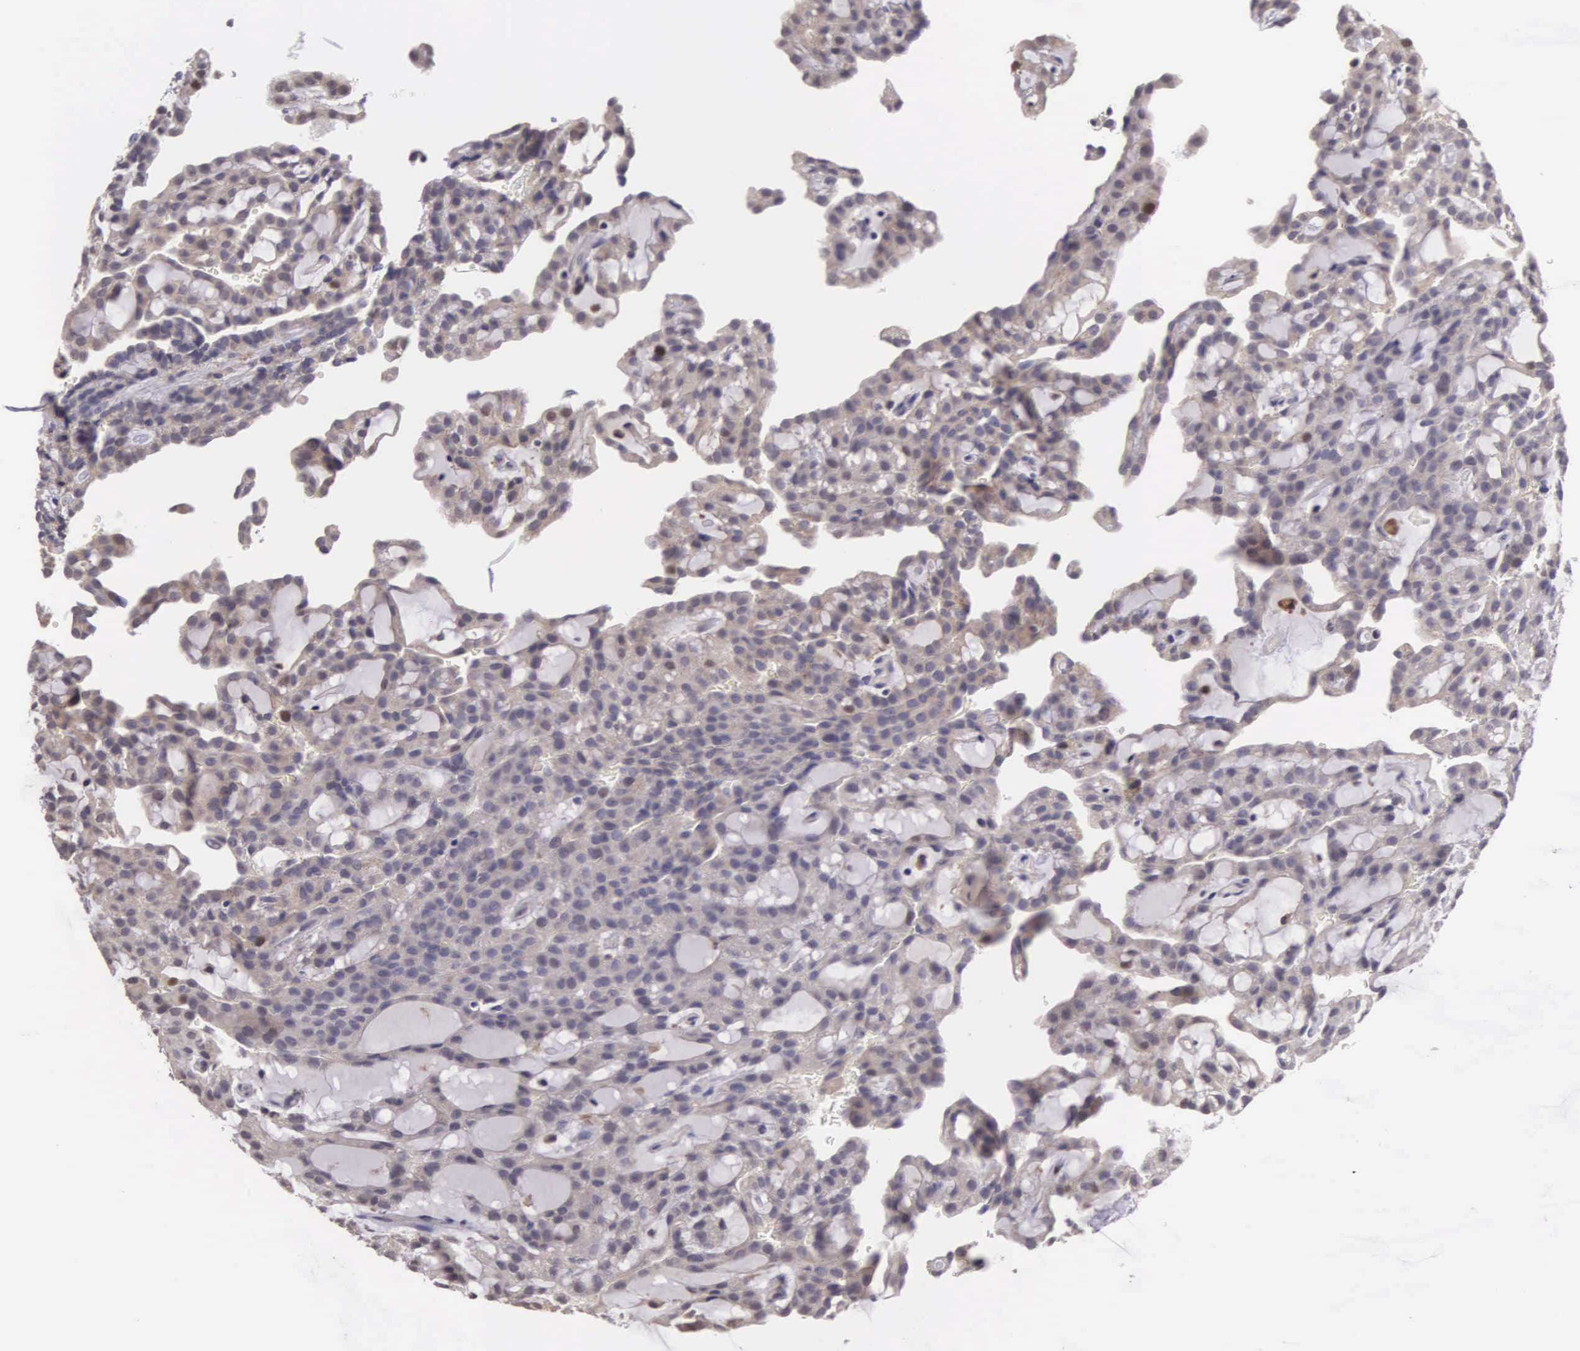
{"staining": {"intensity": "weak", "quantity": ">75%", "location": "cytoplasmic/membranous"}, "tissue": "renal cancer", "cell_type": "Tumor cells", "image_type": "cancer", "snomed": [{"axis": "morphology", "description": "Adenocarcinoma, NOS"}, {"axis": "topography", "description": "Kidney"}], "caption": "A brown stain highlights weak cytoplasmic/membranous staining of a protein in human renal adenocarcinoma tumor cells. (IHC, brightfield microscopy, high magnification).", "gene": "CDC45", "patient": {"sex": "male", "age": 63}}